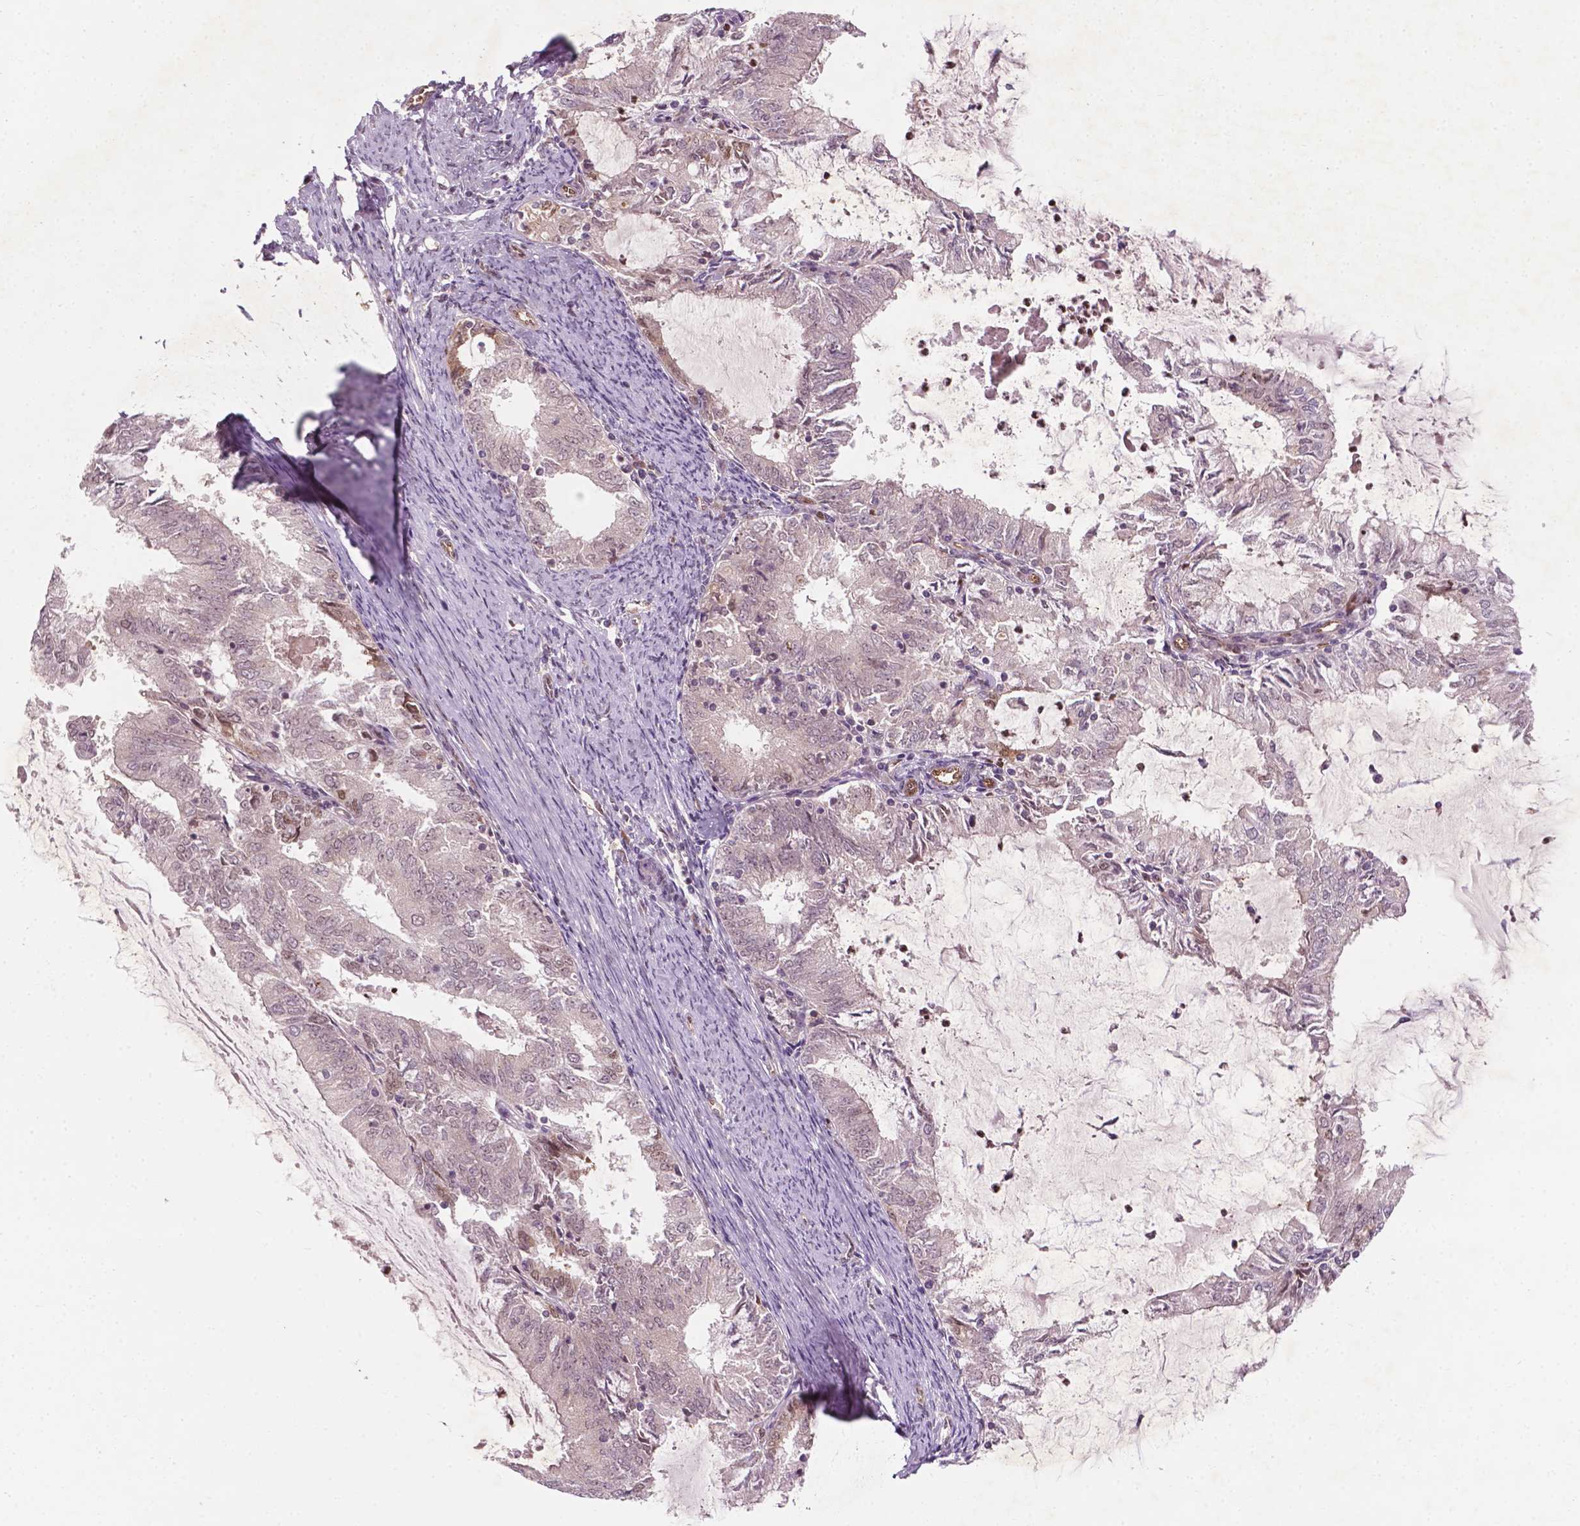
{"staining": {"intensity": "negative", "quantity": "none", "location": "none"}, "tissue": "endometrial cancer", "cell_type": "Tumor cells", "image_type": "cancer", "snomed": [{"axis": "morphology", "description": "Adenocarcinoma, NOS"}, {"axis": "topography", "description": "Endometrium"}], "caption": "Tumor cells are negative for brown protein staining in endometrial cancer.", "gene": "NFAT5", "patient": {"sex": "female", "age": 57}}